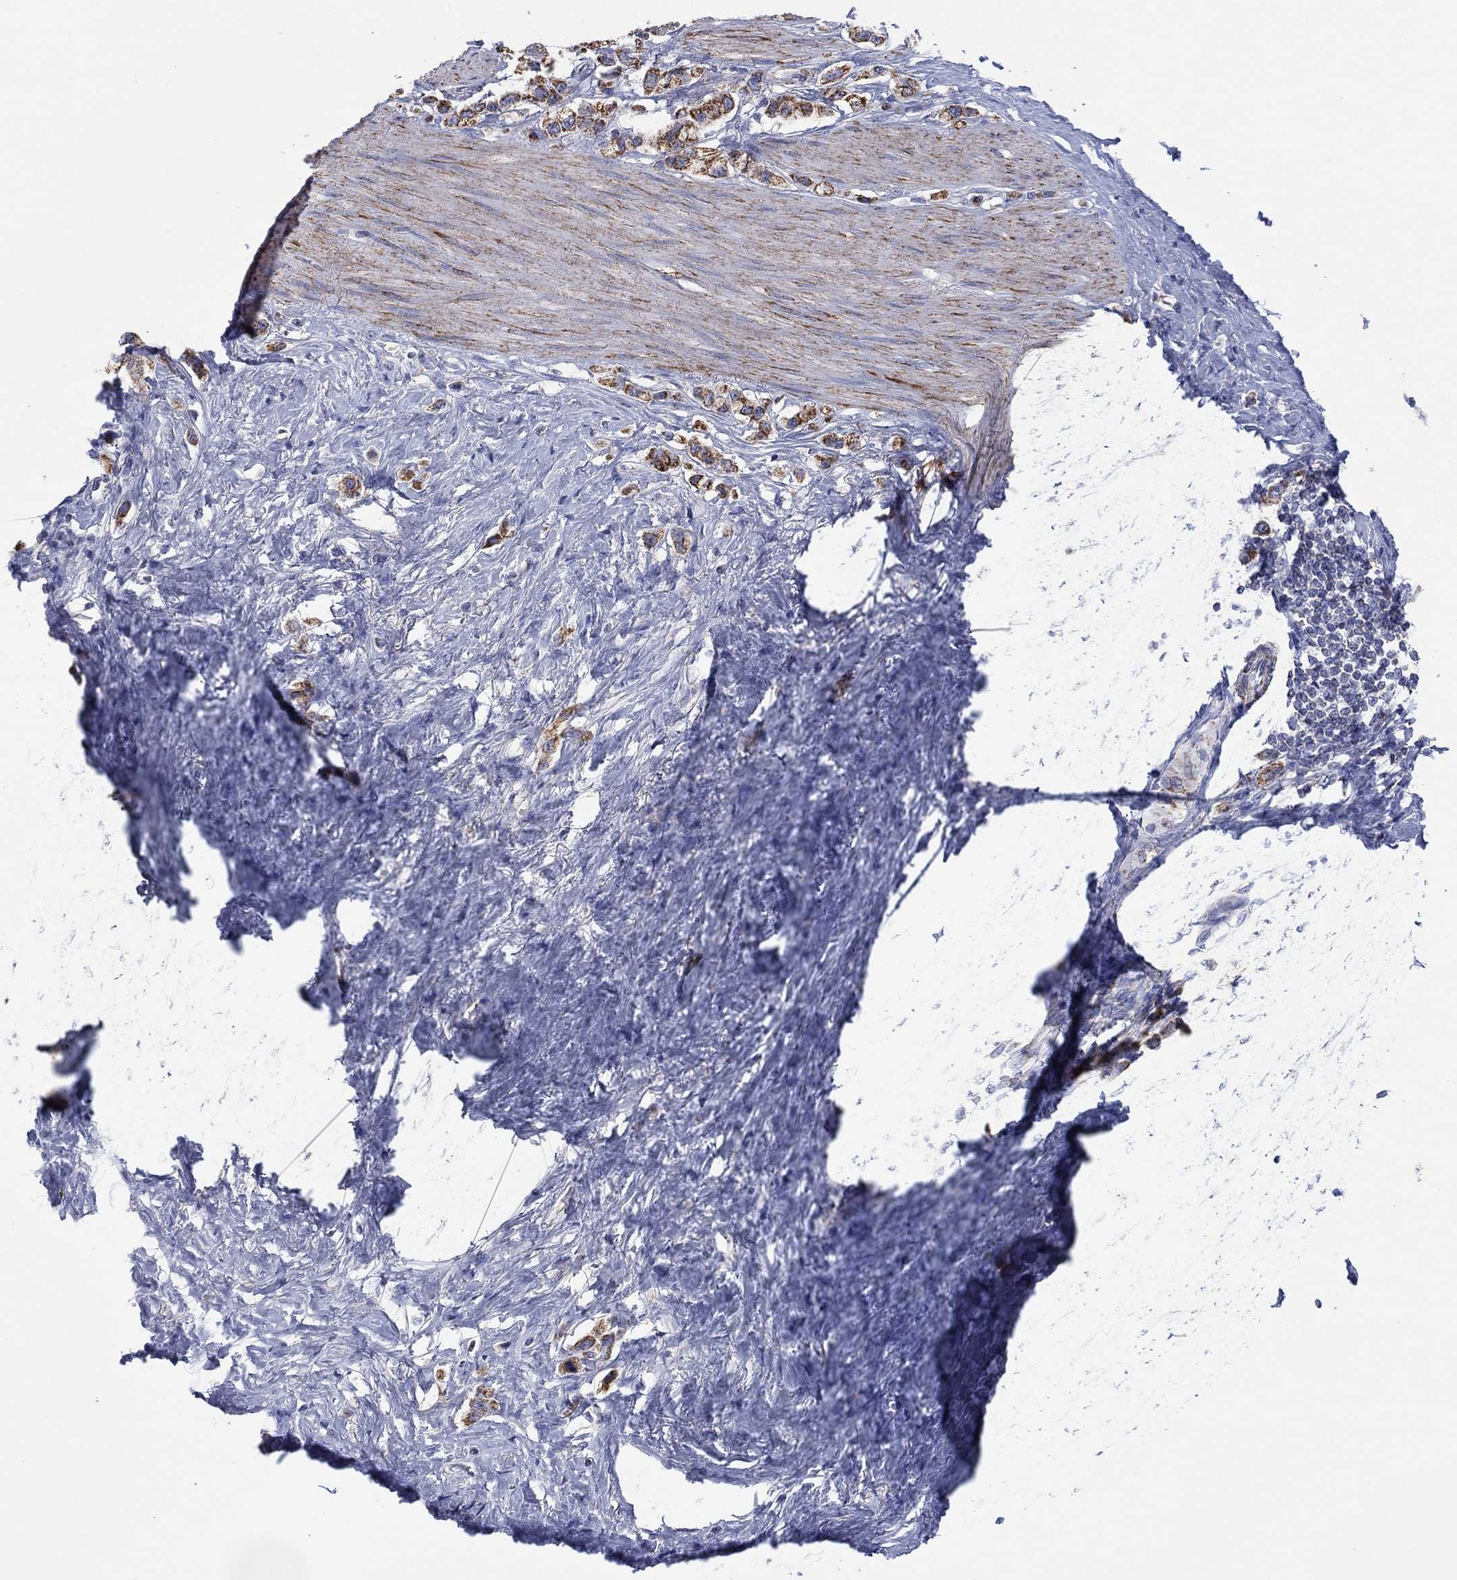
{"staining": {"intensity": "strong", "quantity": ">75%", "location": "cytoplasmic/membranous"}, "tissue": "stomach cancer", "cell_type": "Tumor cells", "image_type": "cancer", "snomed": [{"axis": "morphology", "description": "Normal tissue, NOS"}, {"axis": "morphology", "description": "Adenocarcinoma, NOS"}, {"axis": "morphology", "description": "Adenocarcinoma, High grade"}, {"axis": "topography", "description": "Stomach, upper"}, {"axis": "topography", "description": "Stomach"}], "caption": "Stomach adenocarcinoma stained with DAB immunohistochemistry displays high levels of strong cytoplasmic/membranous staining in about >75% of tumor cells.", "gene": "MGST3", "patient": {"sex": "female", "age": 65}}